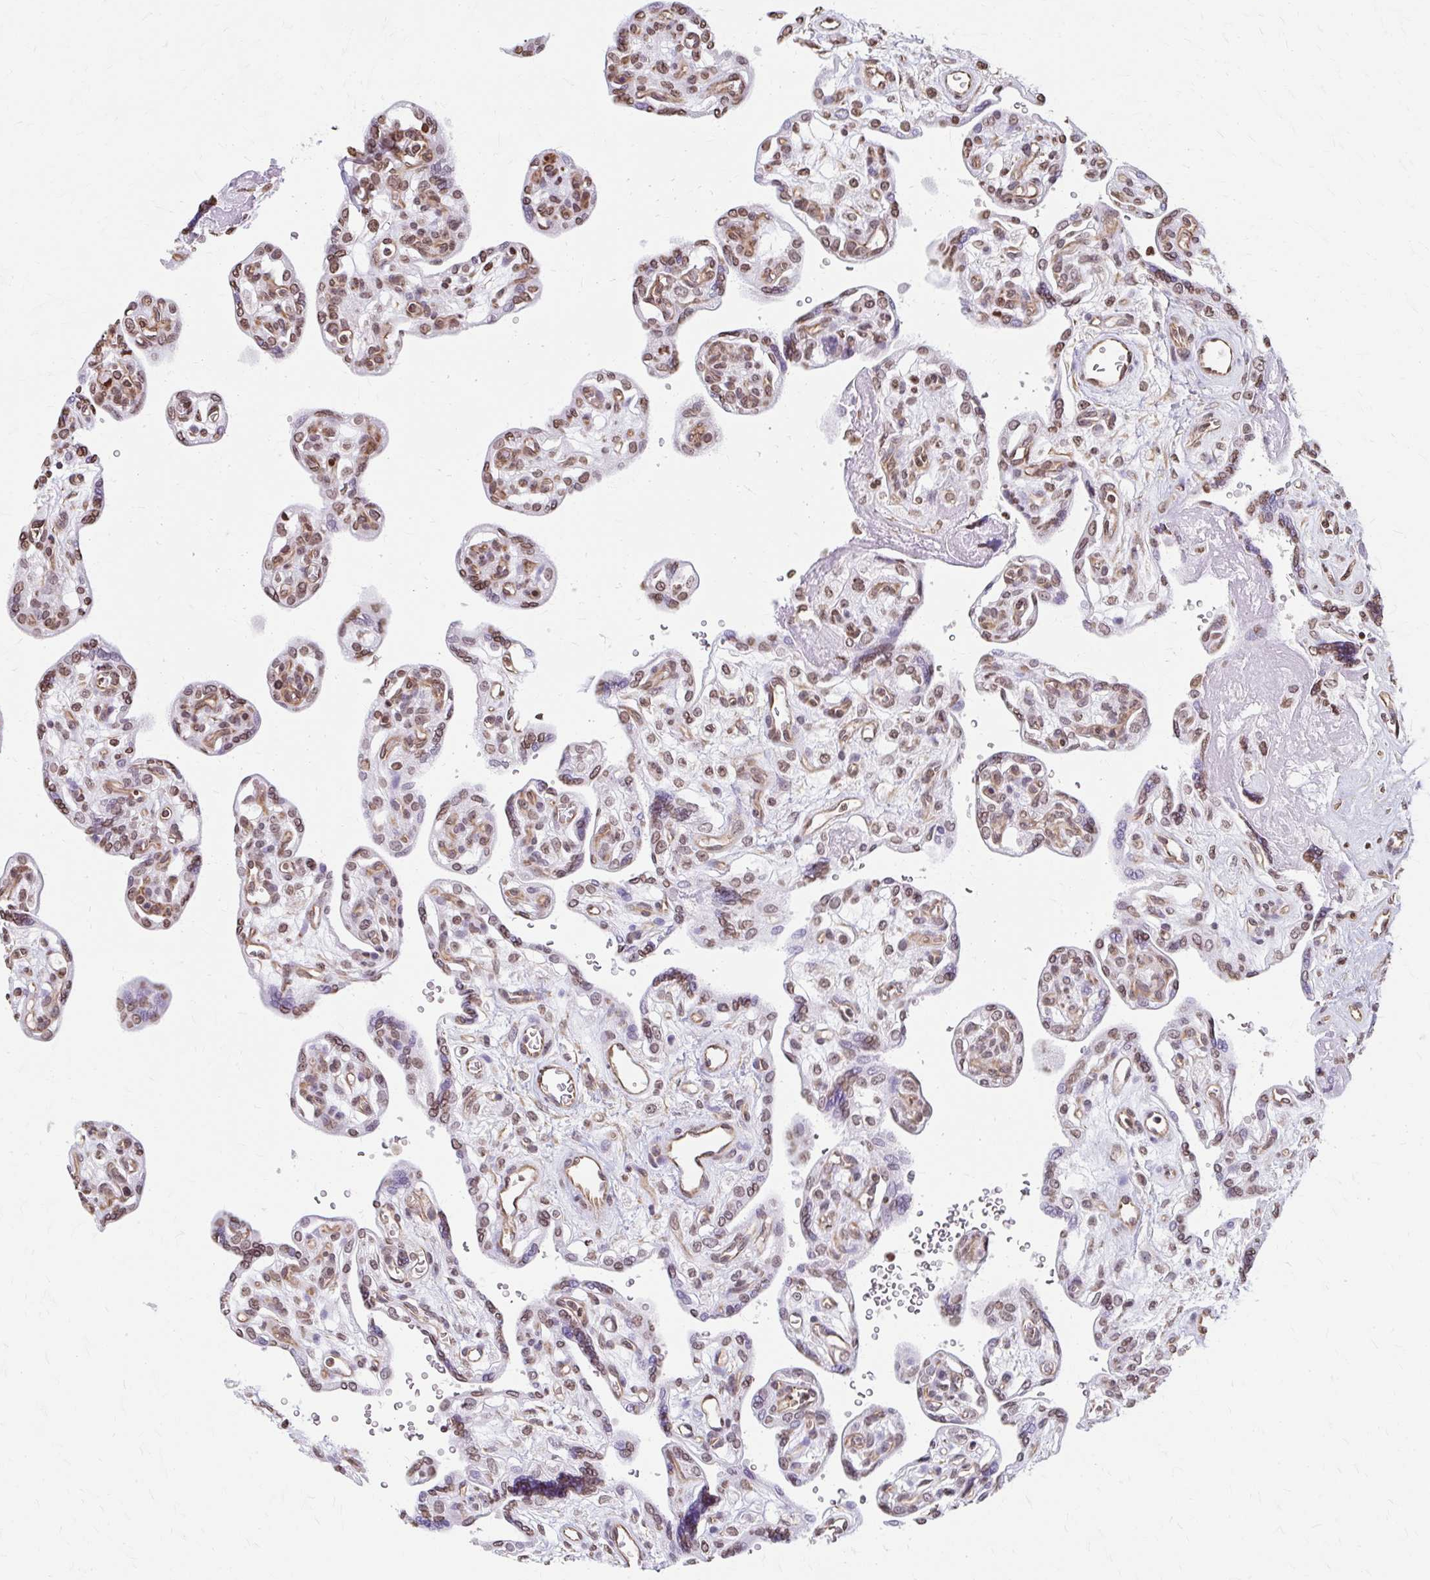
{"staining": {"intensity": "moderate", "quantity": ">75%", "location": "nuclear"}, "tissue": "placenta", "cell_type": "Decidual cells", "image_type": "normal", "snomed": [{"axis": "morphology", "description": "Normal tissue, NOS"}, {"axis": "topography", "description": "Placenta"}], "caption": "Immunohistochemical staining of unremarkable placenta shows >75% levels of moderate nuclear protein staining in about >75% of decidual cells.", "gene": "ORC3", "patient": {"sex": "female", "age": 39}}